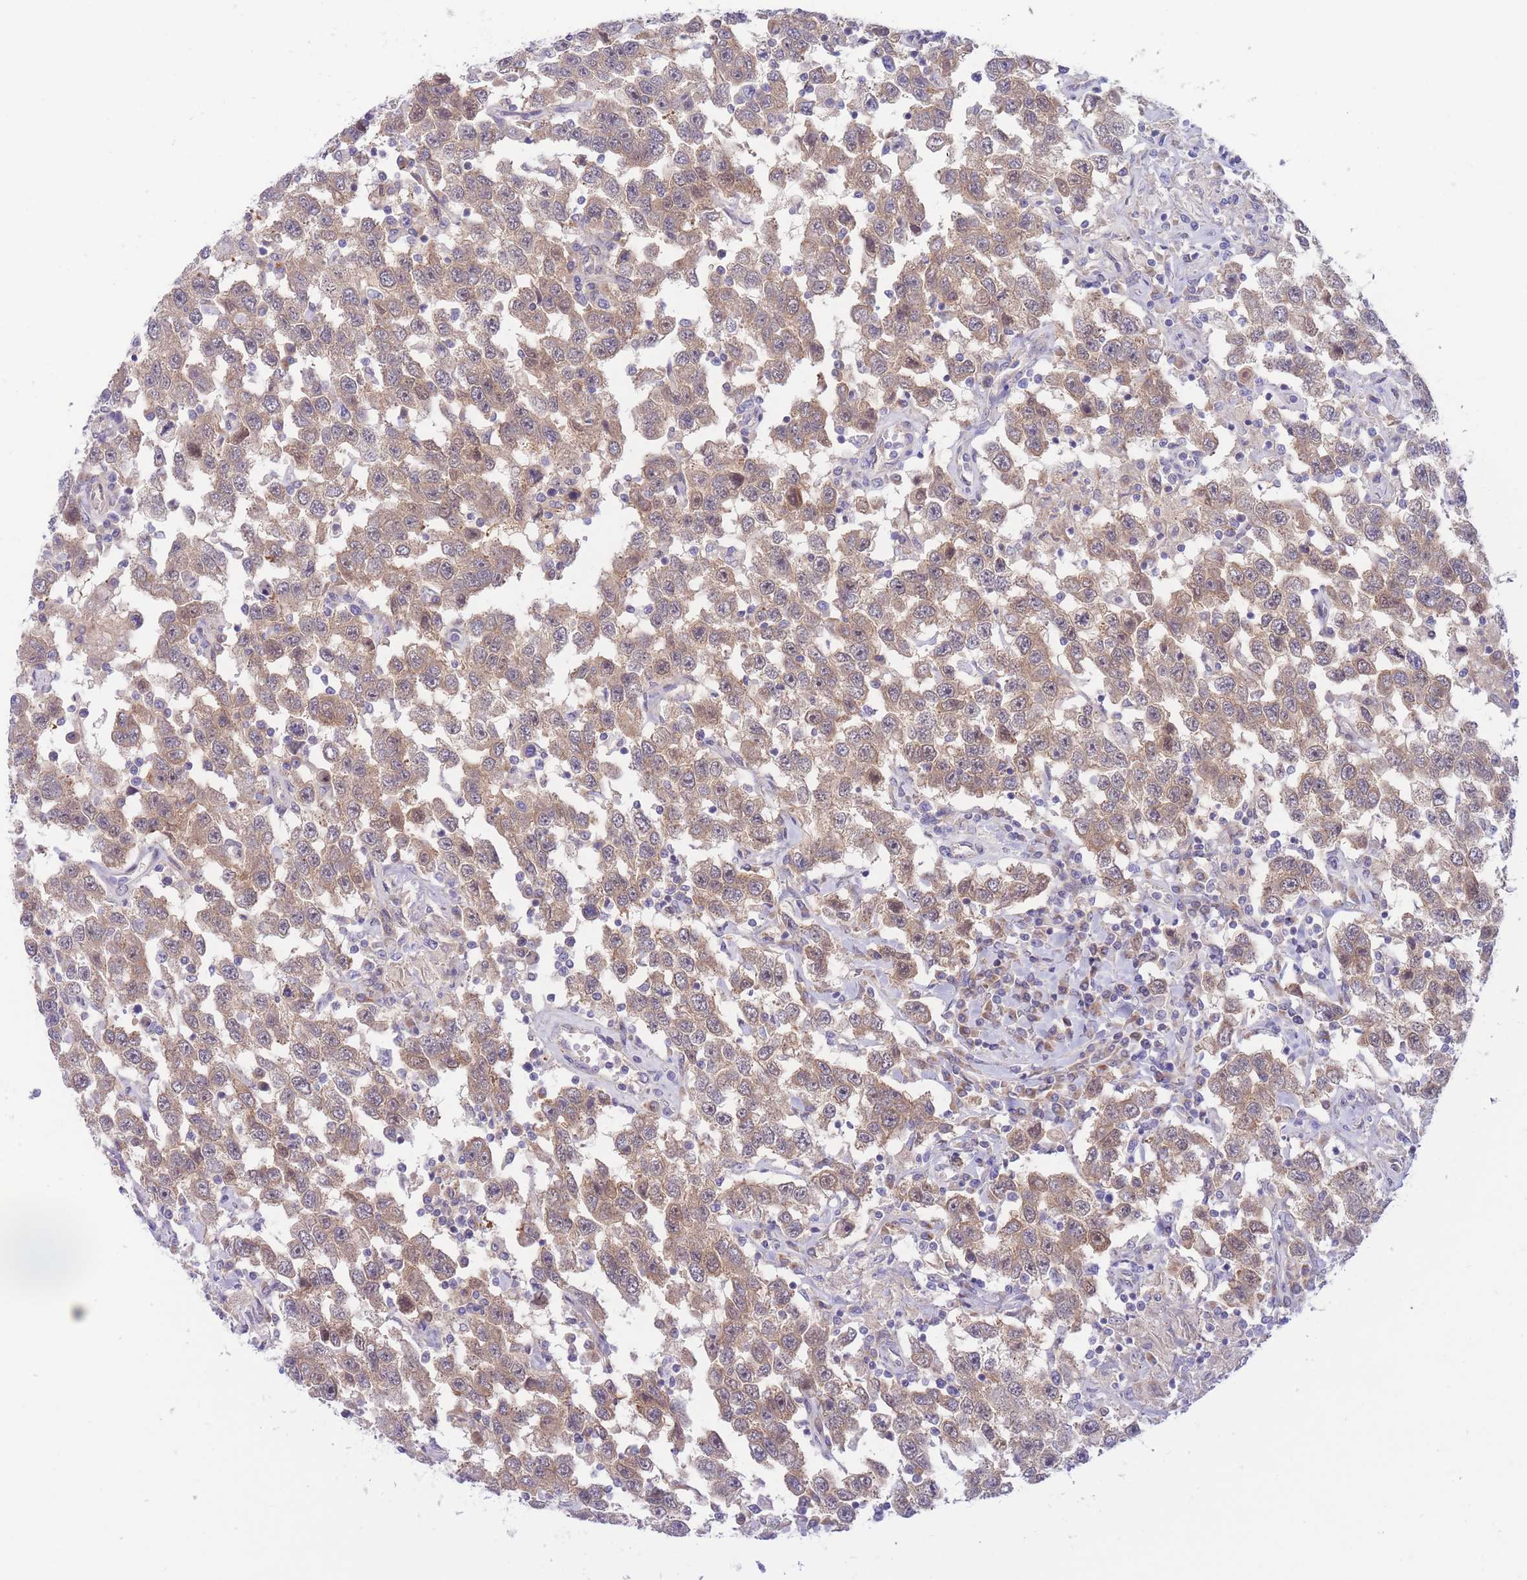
{"staining": {"intensity": "weak", "quantity": ">75%", "location": "cytoplasmic/membranous"}, "tissue": "testis cancer", "cell_type": "Tumor cells", "image_type": "cancer", "snomed": [{"axis": "morphology", "description": "Seminoma, NOS"}, {"axis": "topography", "description": "Testis"}], "caption": "IHC micrograph of neoplastic tissue: human testis cancer stained using immunohistochemistry (IHC) exhibits low levels of weak protein expression localized specifically in the cytoplasmic/membranous of tumor cells, appearing as a cytoplasmic/membranous brown color.", "gene": "APOL4", "patient": {"sex": "male", "age": 41}}